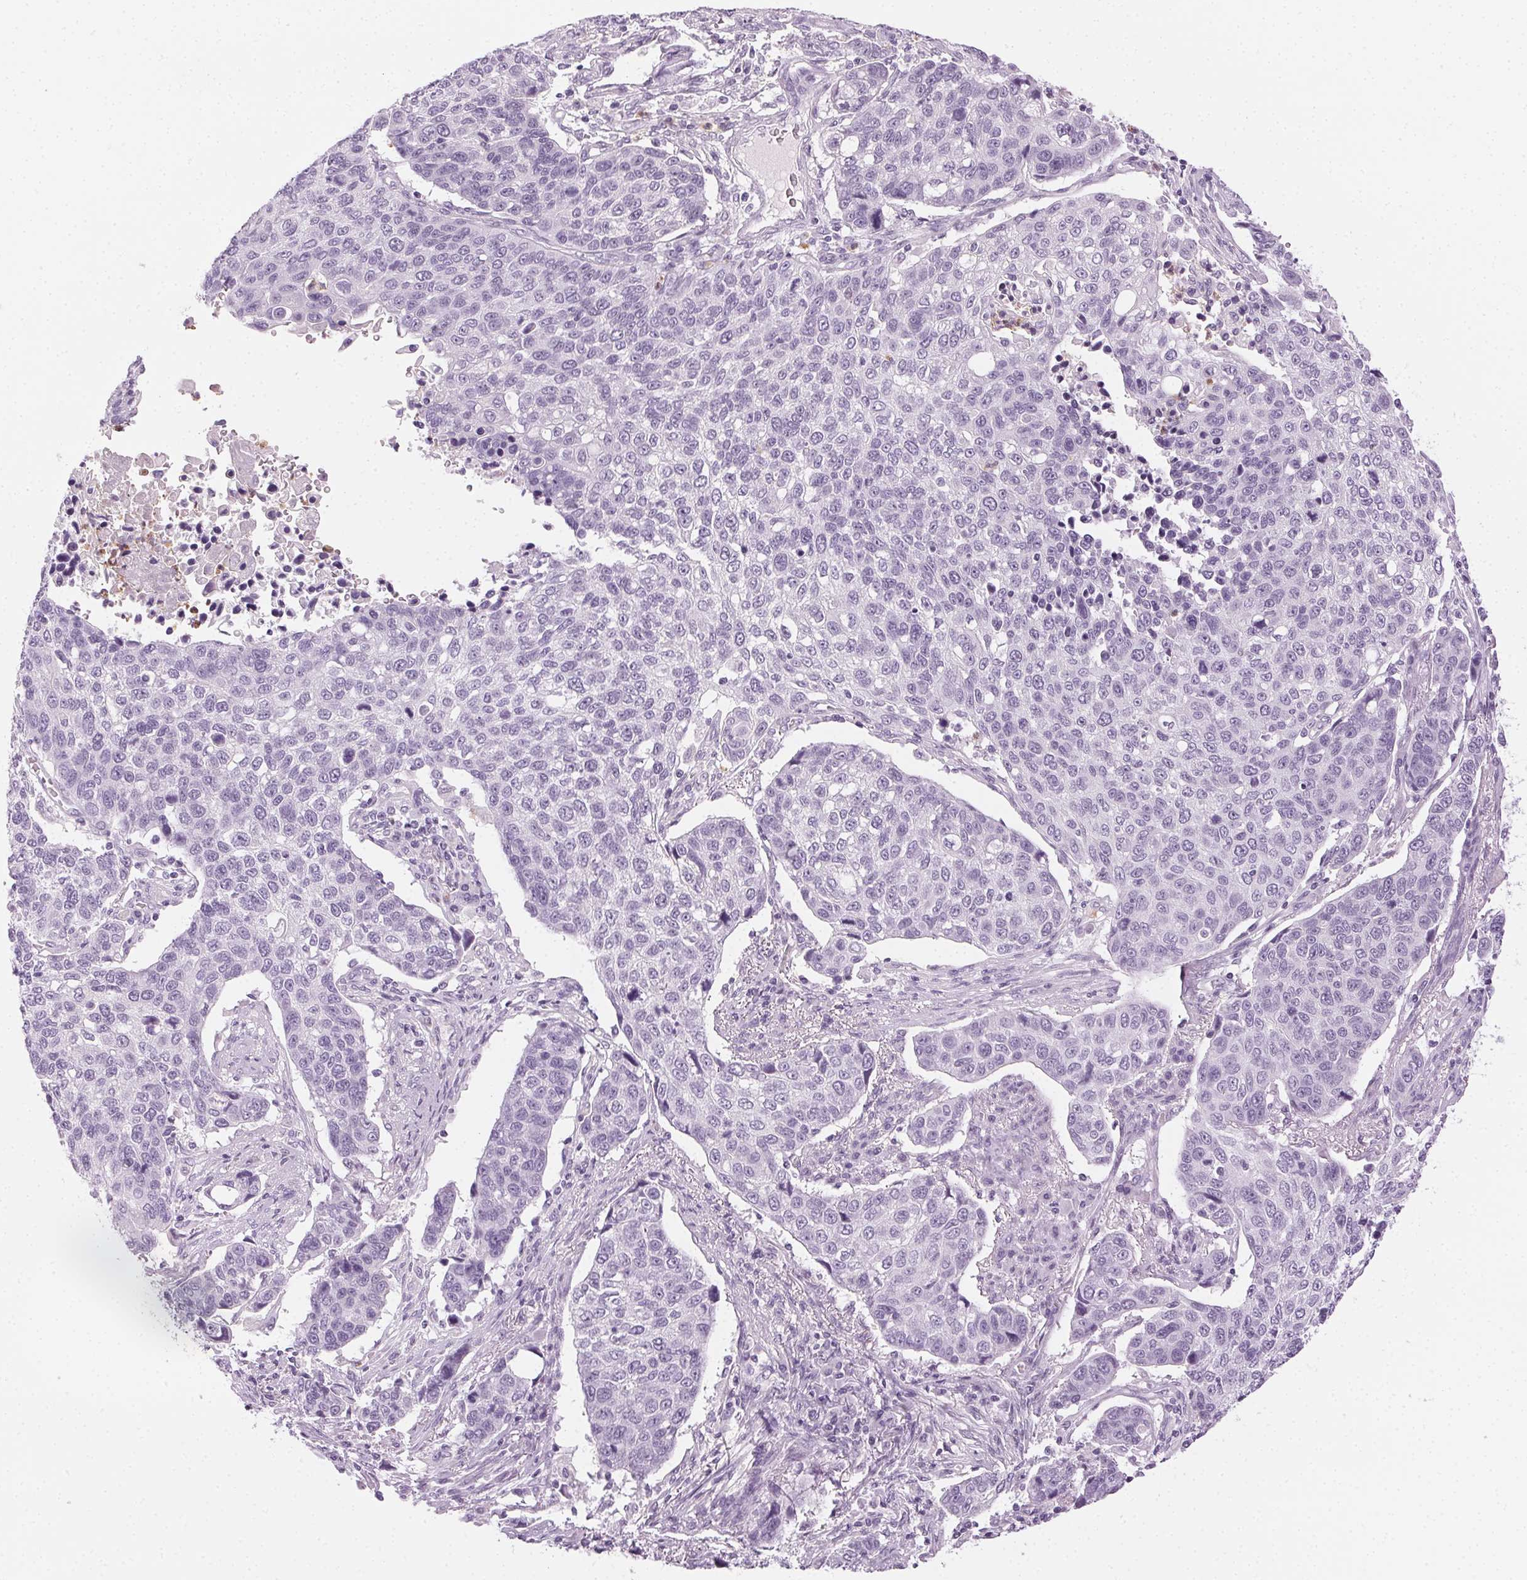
{"staining": {"intensity": "negative", "quantity": "none", "location": "none"}, "tissue": "lung cancer", "cell_type": "Tumor cells", "image_type": "cancer", "snomed": [{"axis": "morphology", "description": "Squamous cell carcinoma, NOS"}, {"axis": "topography", "description": "Lymph node"}, {"axis": "topography", "description": "Lung"}], "caption": "Immunohistochemistry photomicrograph of neoplastic tissue: squamous cell carcinoma (lung) stained with DAB displays no significant protein expression in tumor cells.", "gene": "MPO", "patient": {"sex": "male", "age": 61}}